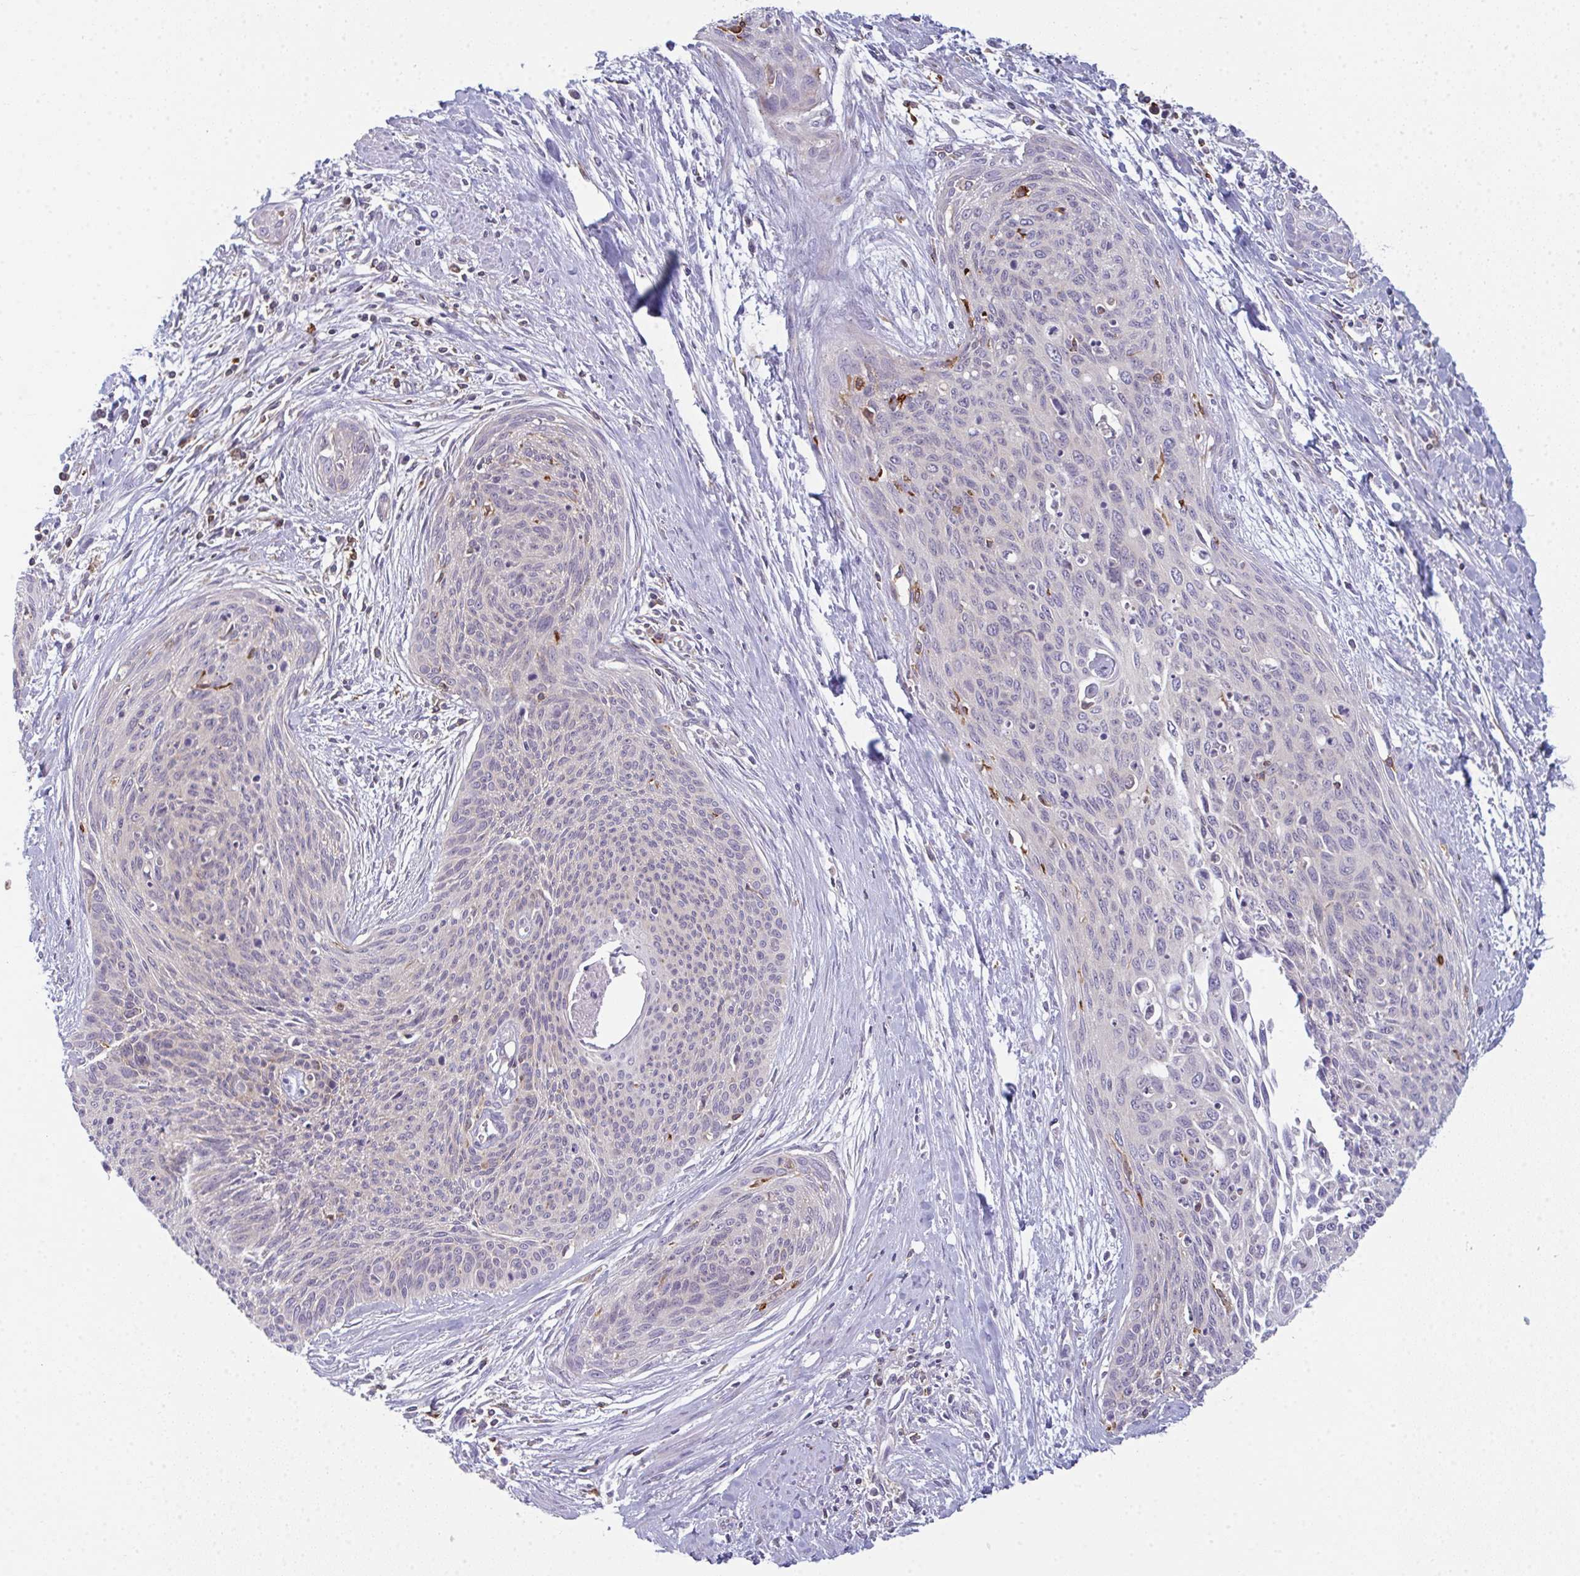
{"staining": {"intensity": "negative", "quantity": "none", "location": "none"}, "tissue": "cervical cancer", "cell_type": "Tumor cells", "image_type": "cancer", "snomed": [{"axis": "morphology", "description": "Squamous cell carcinoma, NOS"}, {"axis": "topography", "description": "Cervix"}], "caption": "DAB (3,3'-diaminobenzidine) immunohistochemical staining of human squamous cell carcinoma (cervical) demonstrates no significant staining in tumor cells.", "gene": "CD80", "patient": {"sex": "female", "age": 55}}